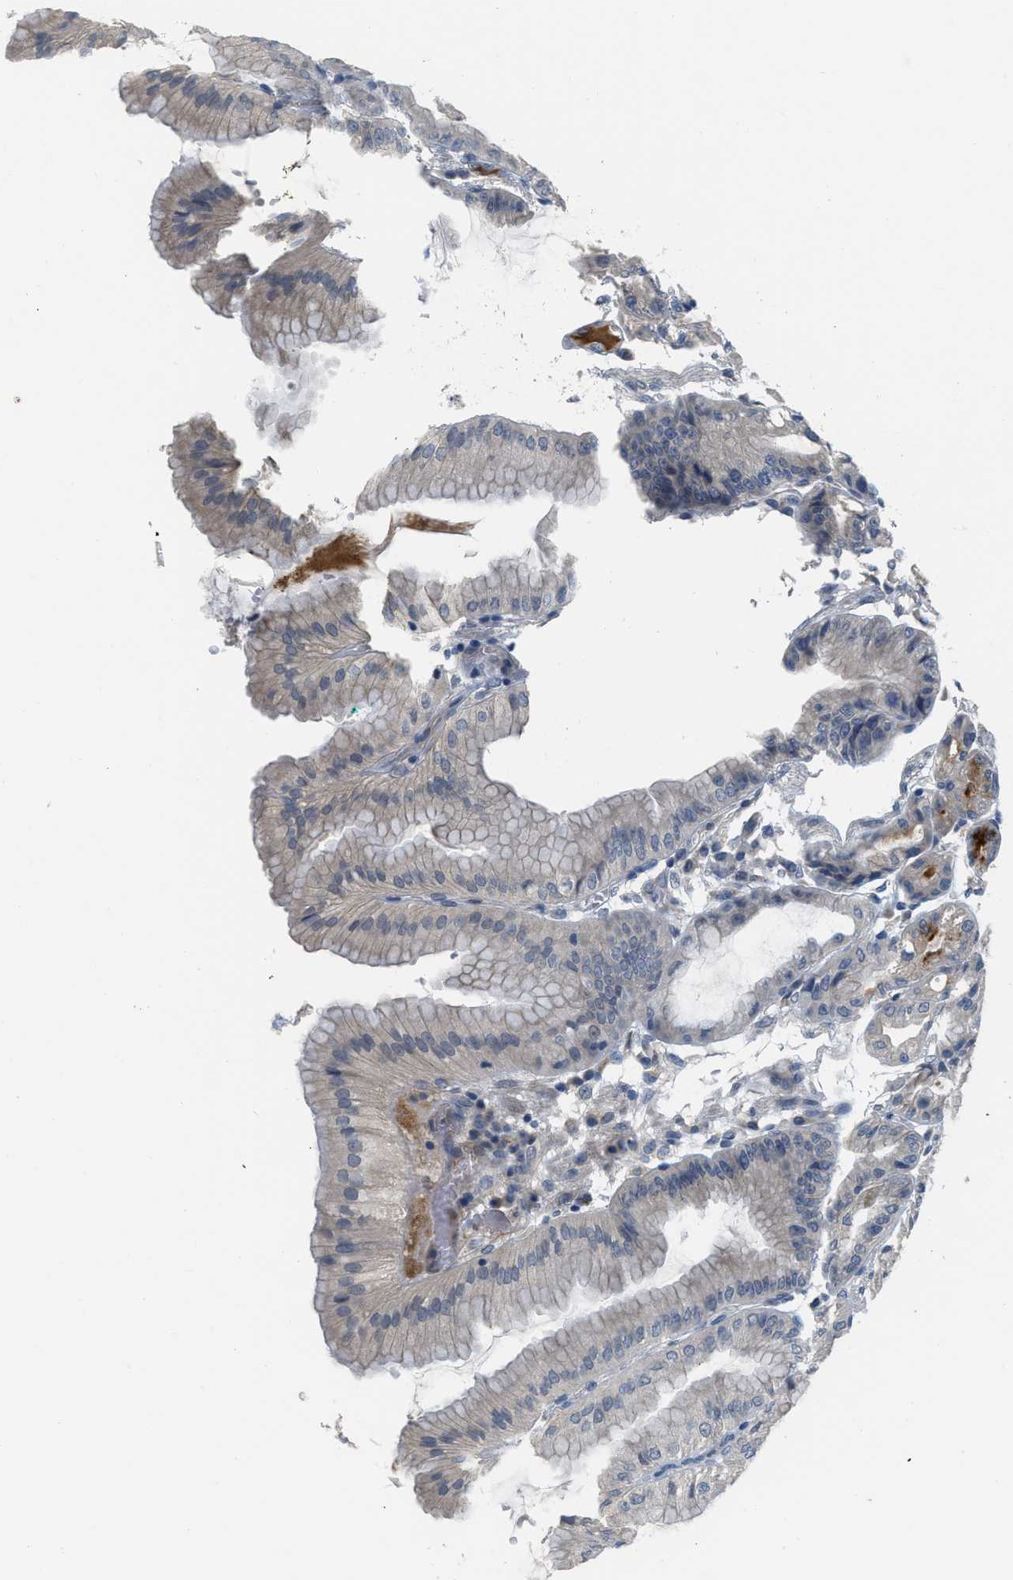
{"staining": {"intensity": "moderate", "quantity": "25%-75%", "location": "cytoplasmic/membranous"}, "tissue": "stomach", "cell_type": "Glandular cells", "image_type": "normal", "snomed": [{"axis": "morphology", "description": "Normal tissue, NOS"}, {"axis": "topography", "description": "Stomach, lower"}], "caption": "IHC staining of benign stomach, which demonstrates medium levels of moderate cytoplasmic/membranous staining in approximately 25%-75% of glandular cells indicating moderate cytoplasmic/membranous protein staining. The staining was performed using DAB (3,3'-diaminobenzidine) (brown) for protein detection and nuclei were counterstained in hematoxylin (blue).", "gene": "TNFAIP1", "patient": {"sex": "male", "age": 71}}